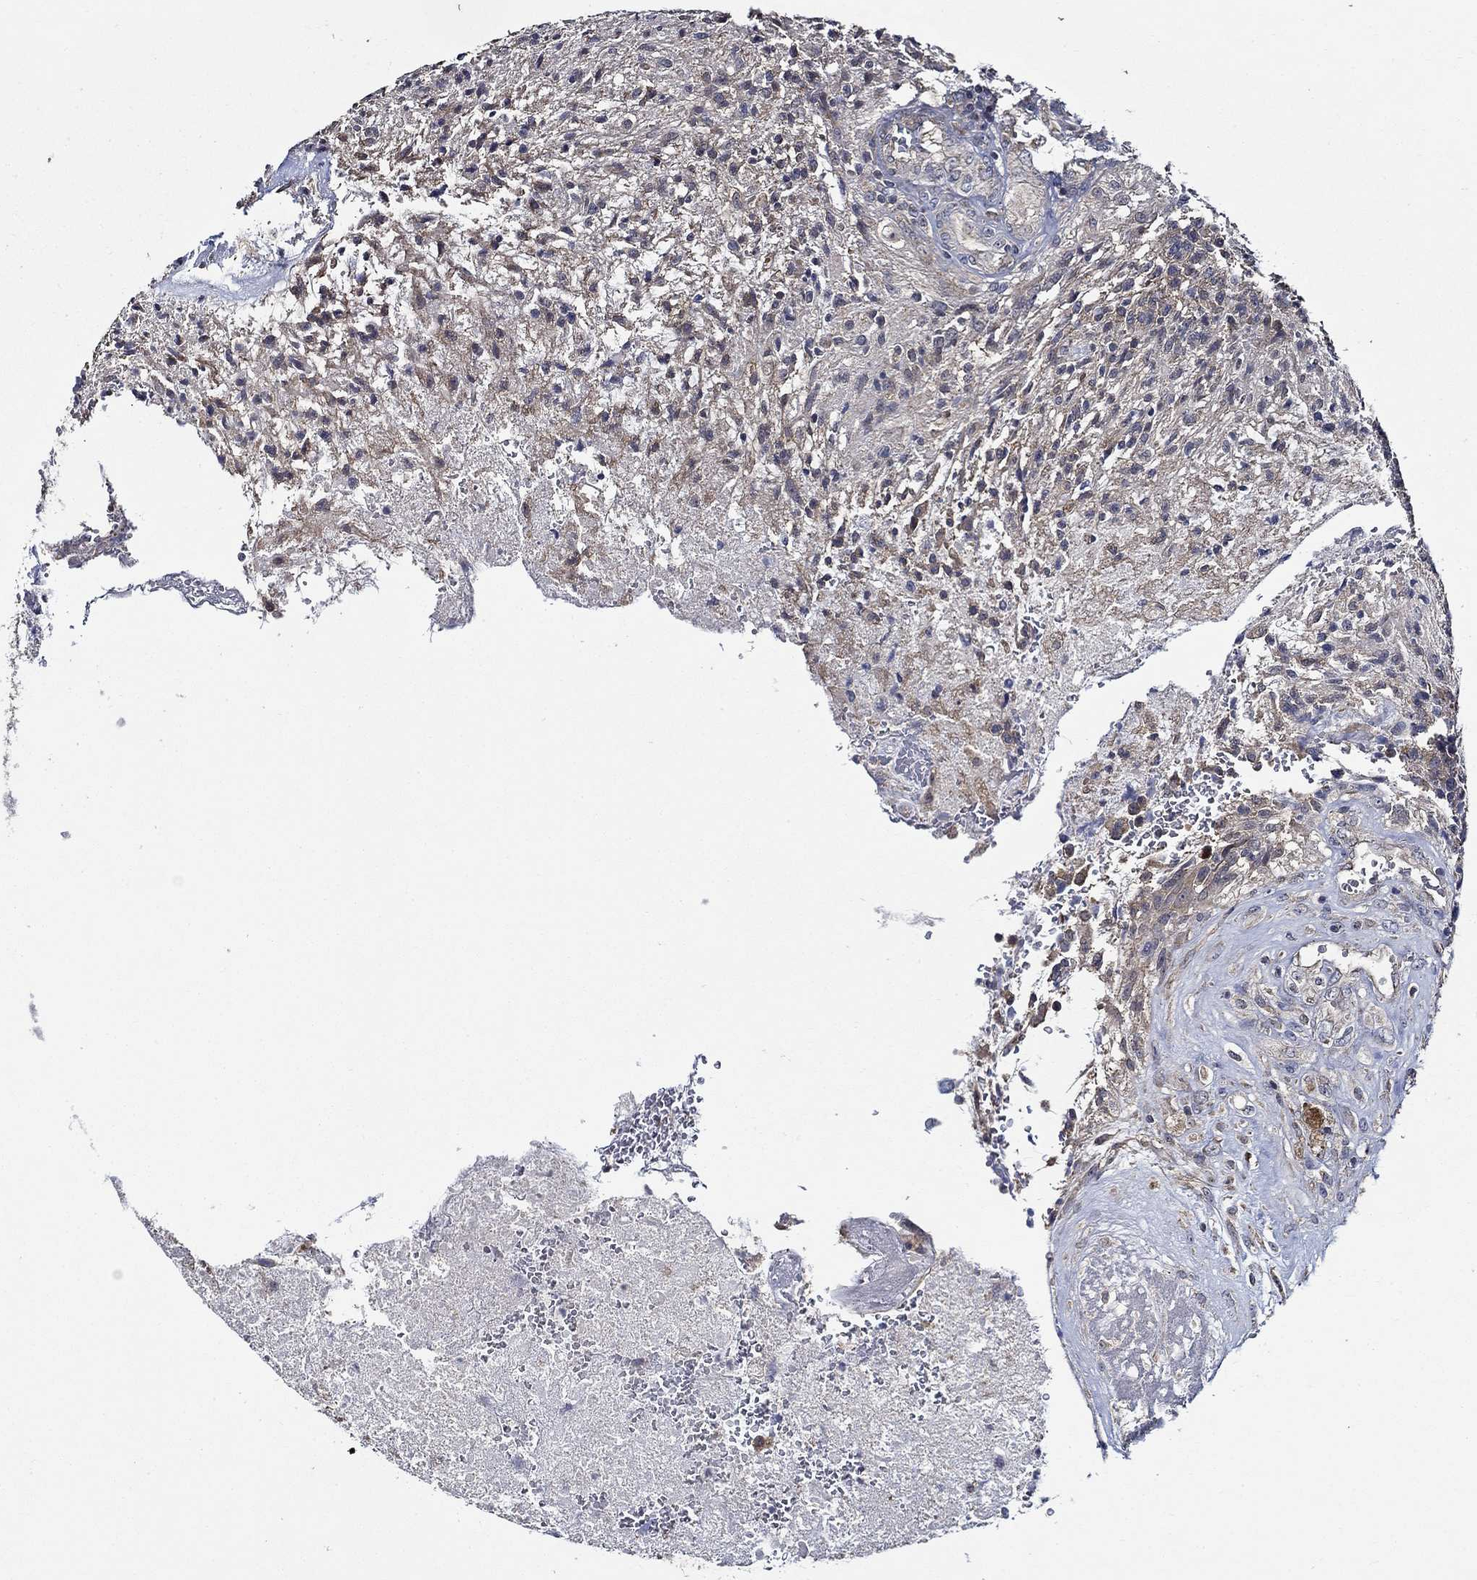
{"staining": {"intensity": "negative", "quantity": "none", "location": "none"}, "tissue": "glioma", "cell_type": "Tumor cells", "image_type": "cancer", "snomed": [{"axis": "morphology", "description": "Glioma, malignant, High grade"}, {"axis": "topography", "description": "Brain"}], "caption": "DAB immunohistochemical staining of malignant glioma (high-grade) exhibits no significant staining in tumor cells. (Brightfield microscopy of DAB (3,3'-diaminobenzidine) immunohistochemistry (IHC) at high magnification).", "gene": "WDR53", "patient": {"sex": "male", "age": 56}}